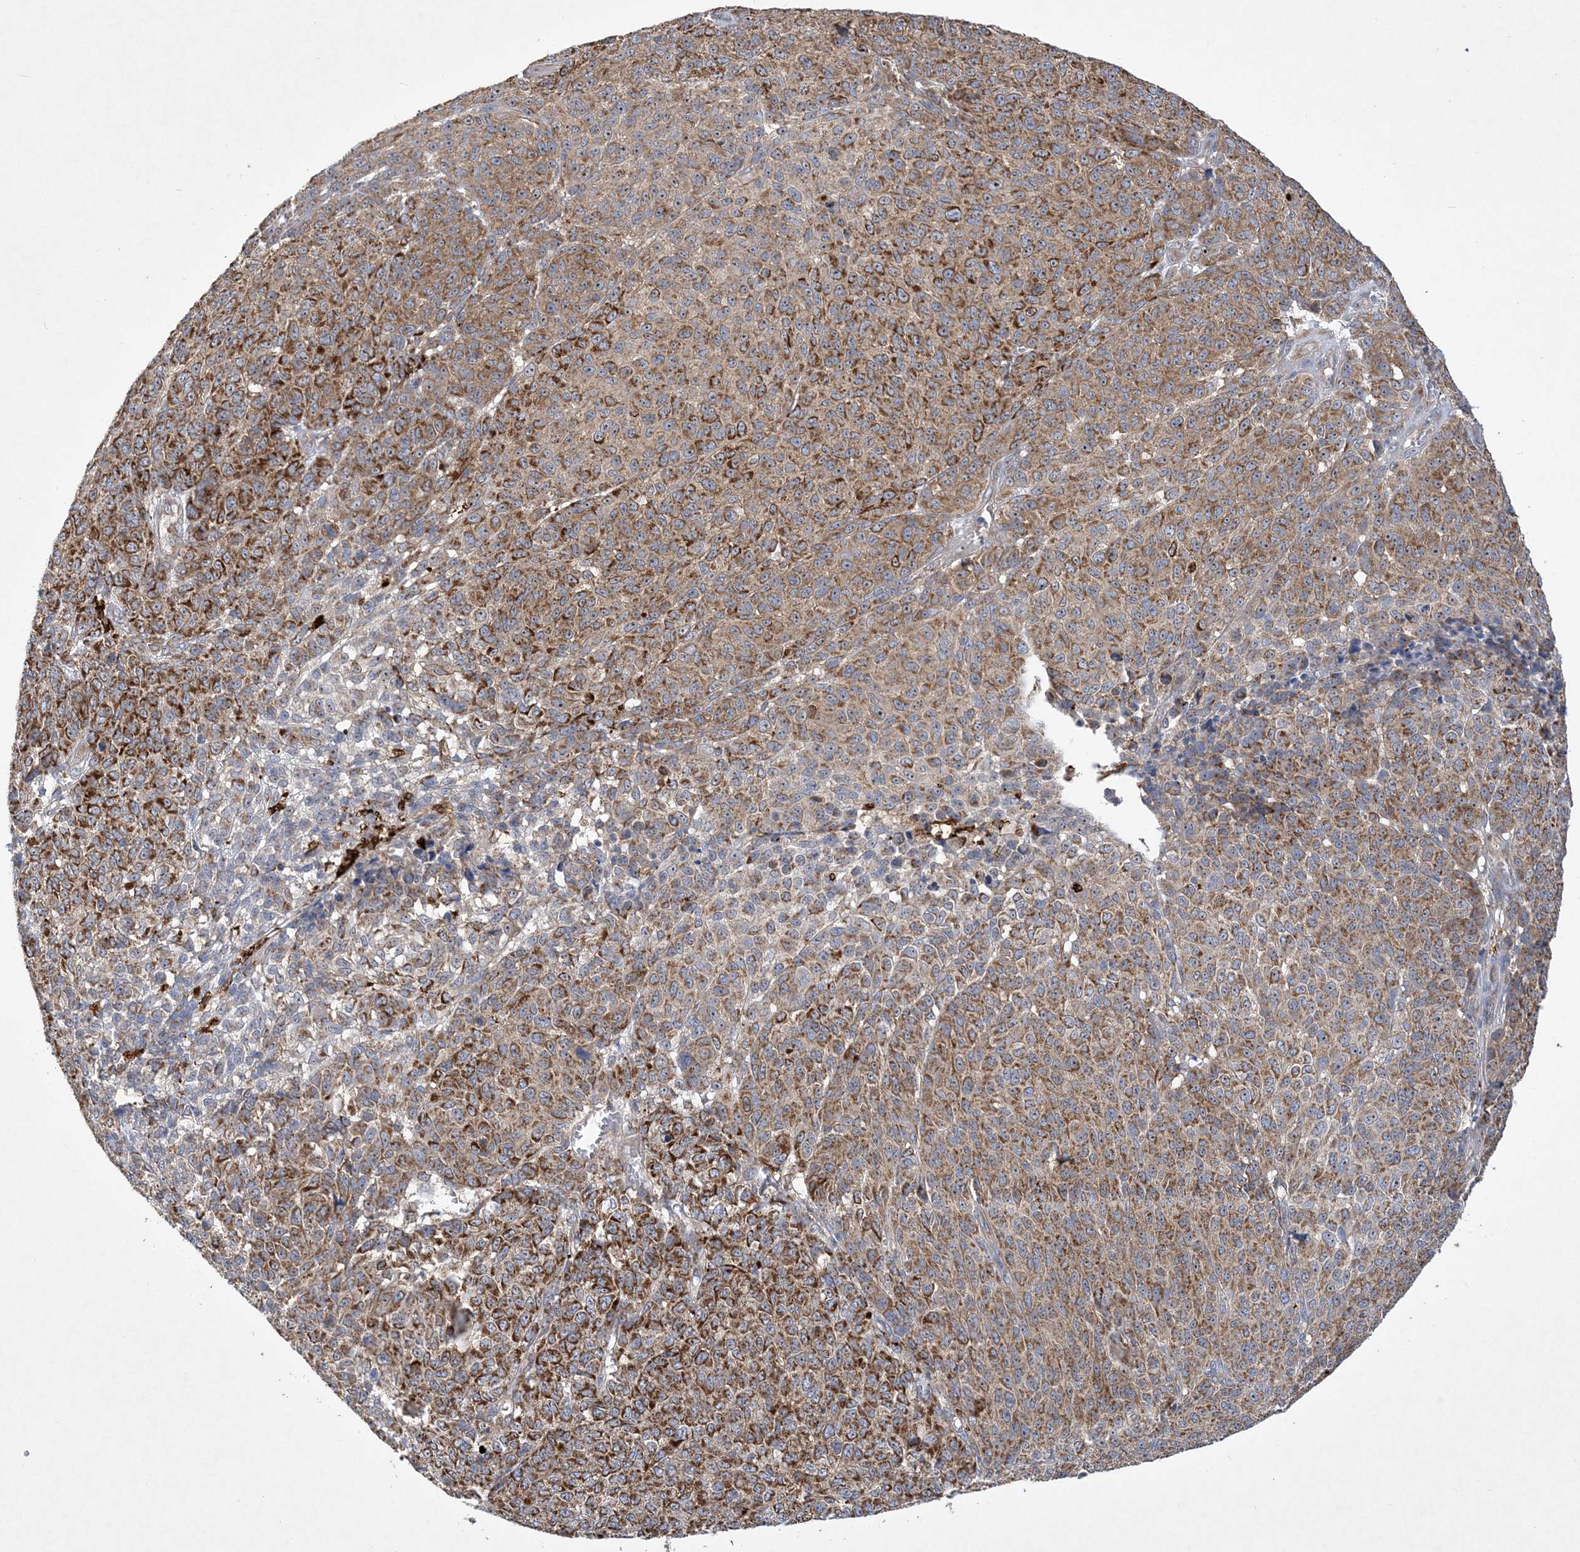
{"staining": {"intensity": "moderate", "quantity": ">75%", "location": "cytoplasmic/membranous,nuclear"}, "tissue": "melanoma", "cell_type": "Tumor cells", "image_type": "cancer", "snomed": [{"axis": "morphology", "description": "Malignant melanoma, NOS"}, {"axis": "topography", "description": "Skin"}], "caption": "Protein staining of malignant melanoma tissue reveals moderate cytoplasmic/membranous and nuclear staining in about >75% of tumor cells.", "gene": "FEZ2", "patient": {"sex": "male", "age": 49}}